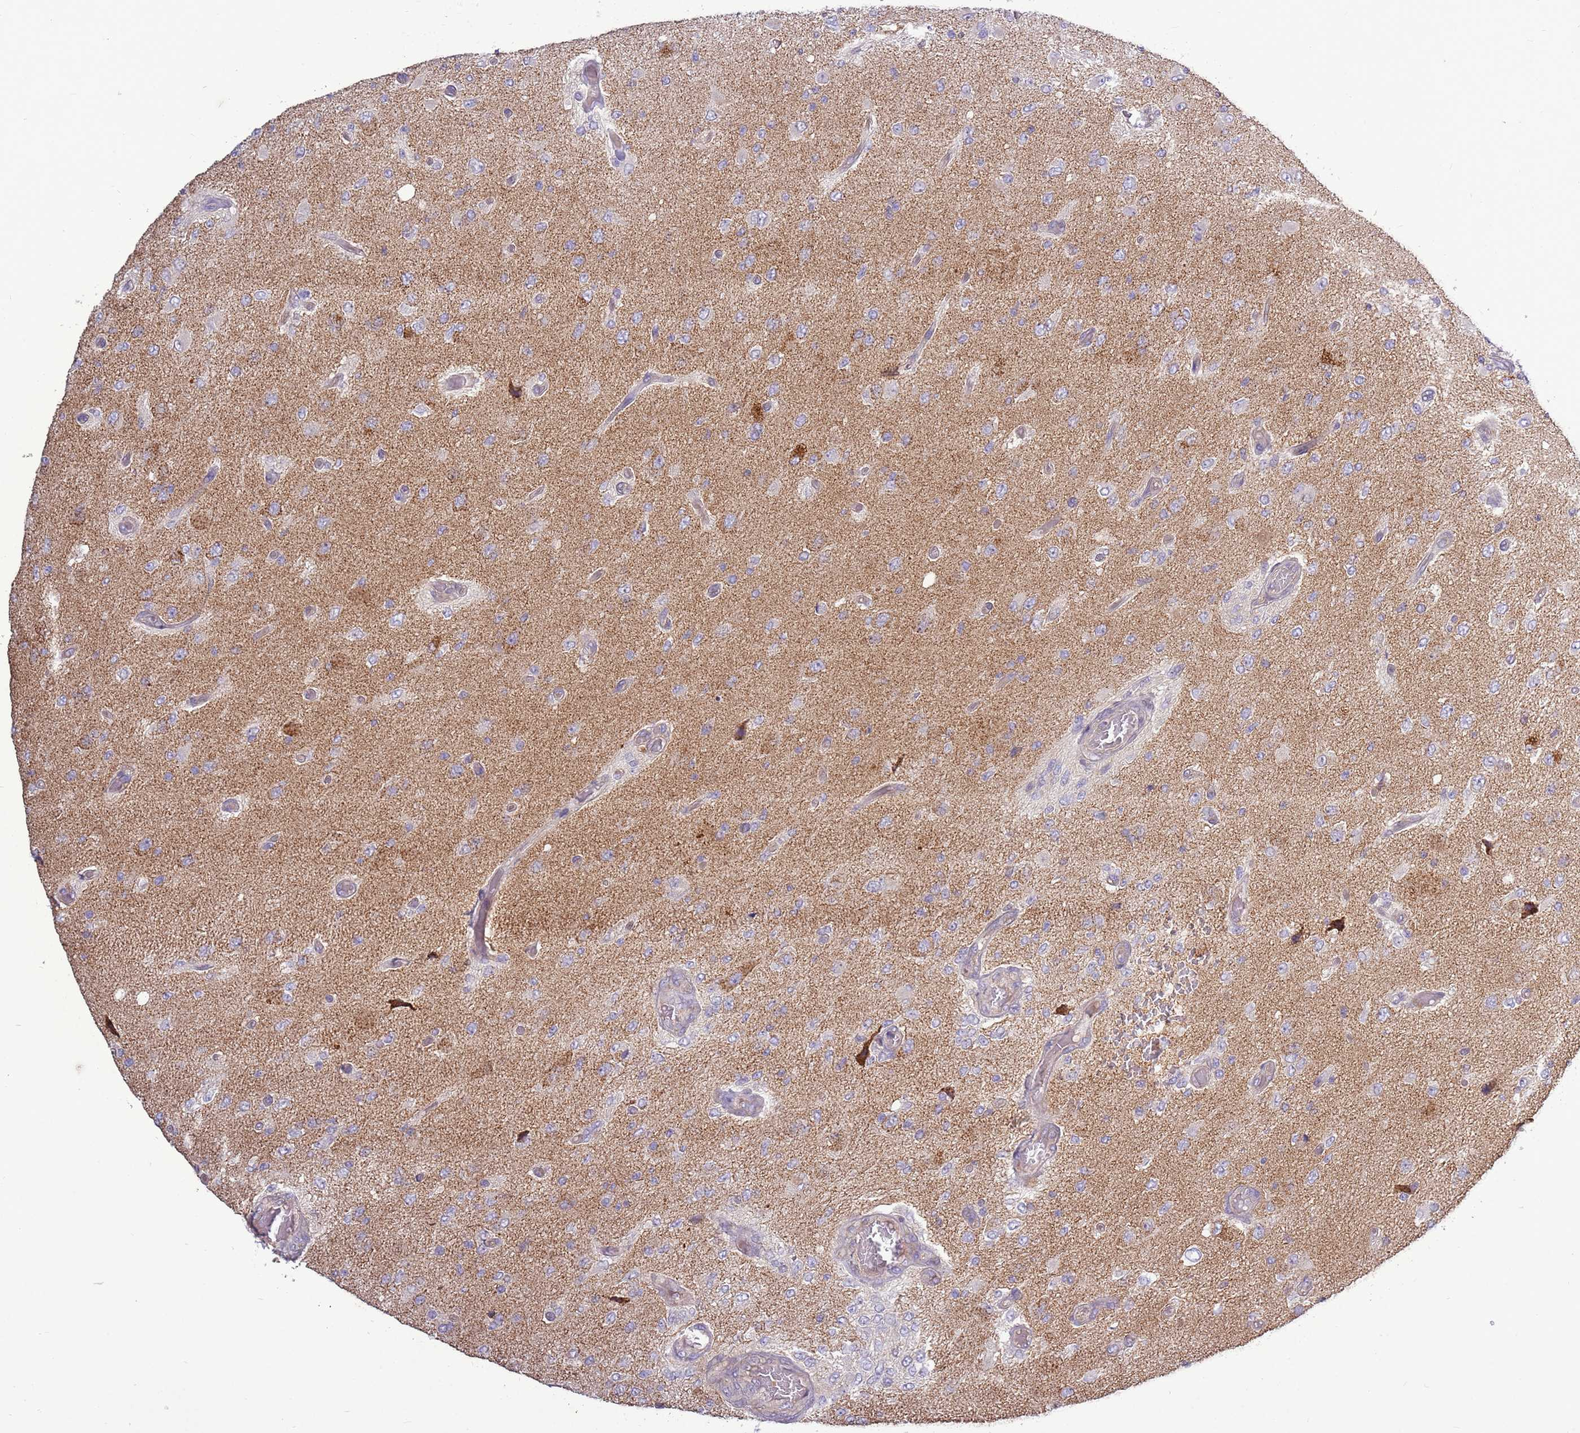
{"staining": {"intensity": "negative", "quantity": "none", "location": "none"}, "tissue": "glioma", "cell_type": "Tumor cells", "image_type": "cancer", "snomed": [{"axis": "morphology", "description": "Normal tissue, NOS"}, {"axis": "morphology", "description": "Glioma, malignant, High grade"}, {"axis": "topography", "description": "Cerebral cortex"}], "caption": "Tumor cells show no significant protein staining in glioma.", "gene": "EVA1B", "patient": {"sex": "male", "age": 77}}